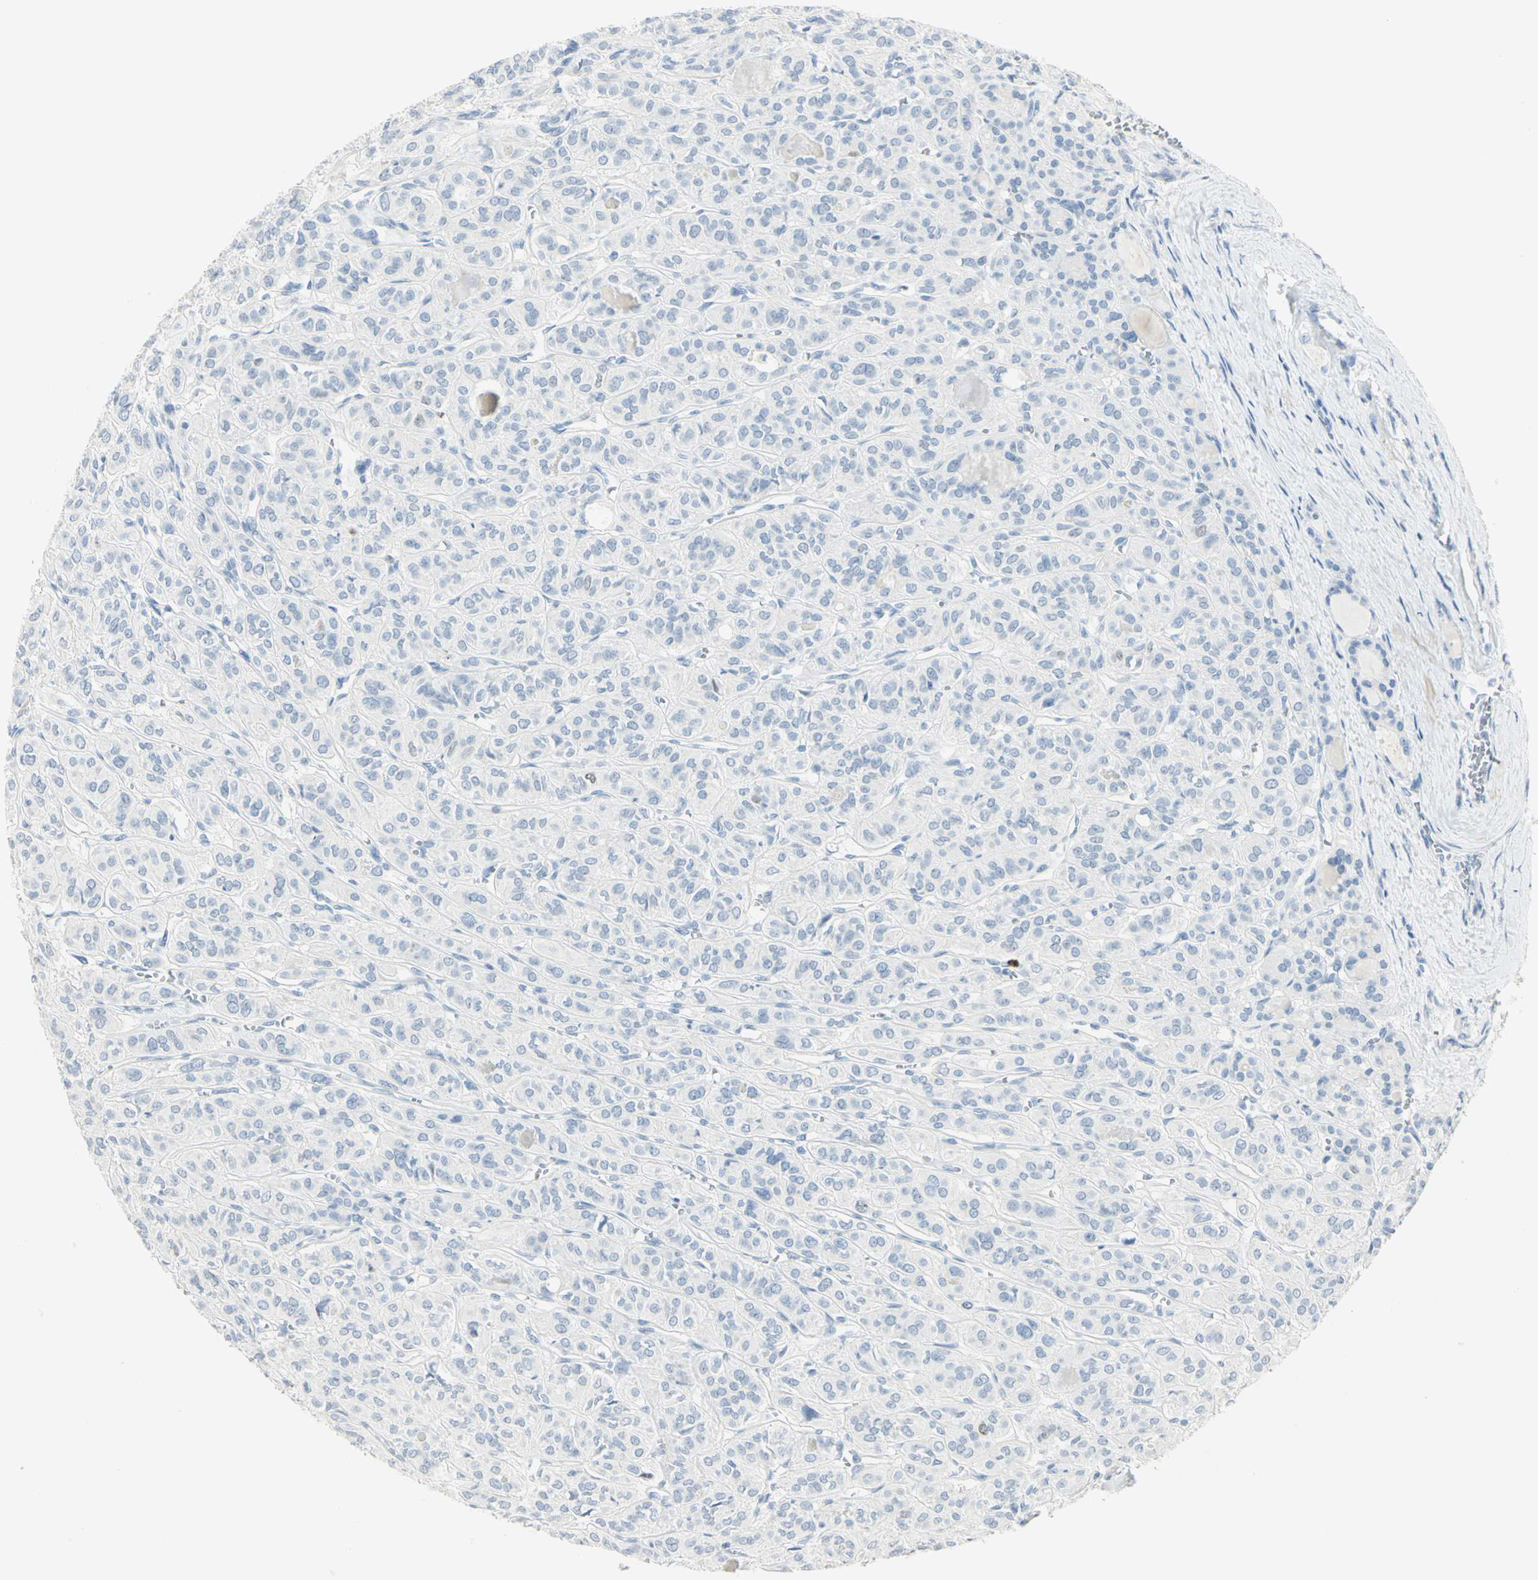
{"staining": {"intensity": "negative", "quantity": "none", "location": "none"}, "tissue": "thyroid cancer", "cell_type": "Tumor cells", "image_type": "cancer", "snomed": [{"axis": "morphology", "description": "Follicular adenoma carcinoma, NOS"}, {"axis": "topography", "description": "Thyroid gland"}], "caption": "The IHC photomicrograph has no significant positivity in tumor cells of follicular adenoma carcinoma (thyroid) tissue.", "gene": "HELLS", "patient": {"sex": "female", "age": 71}}